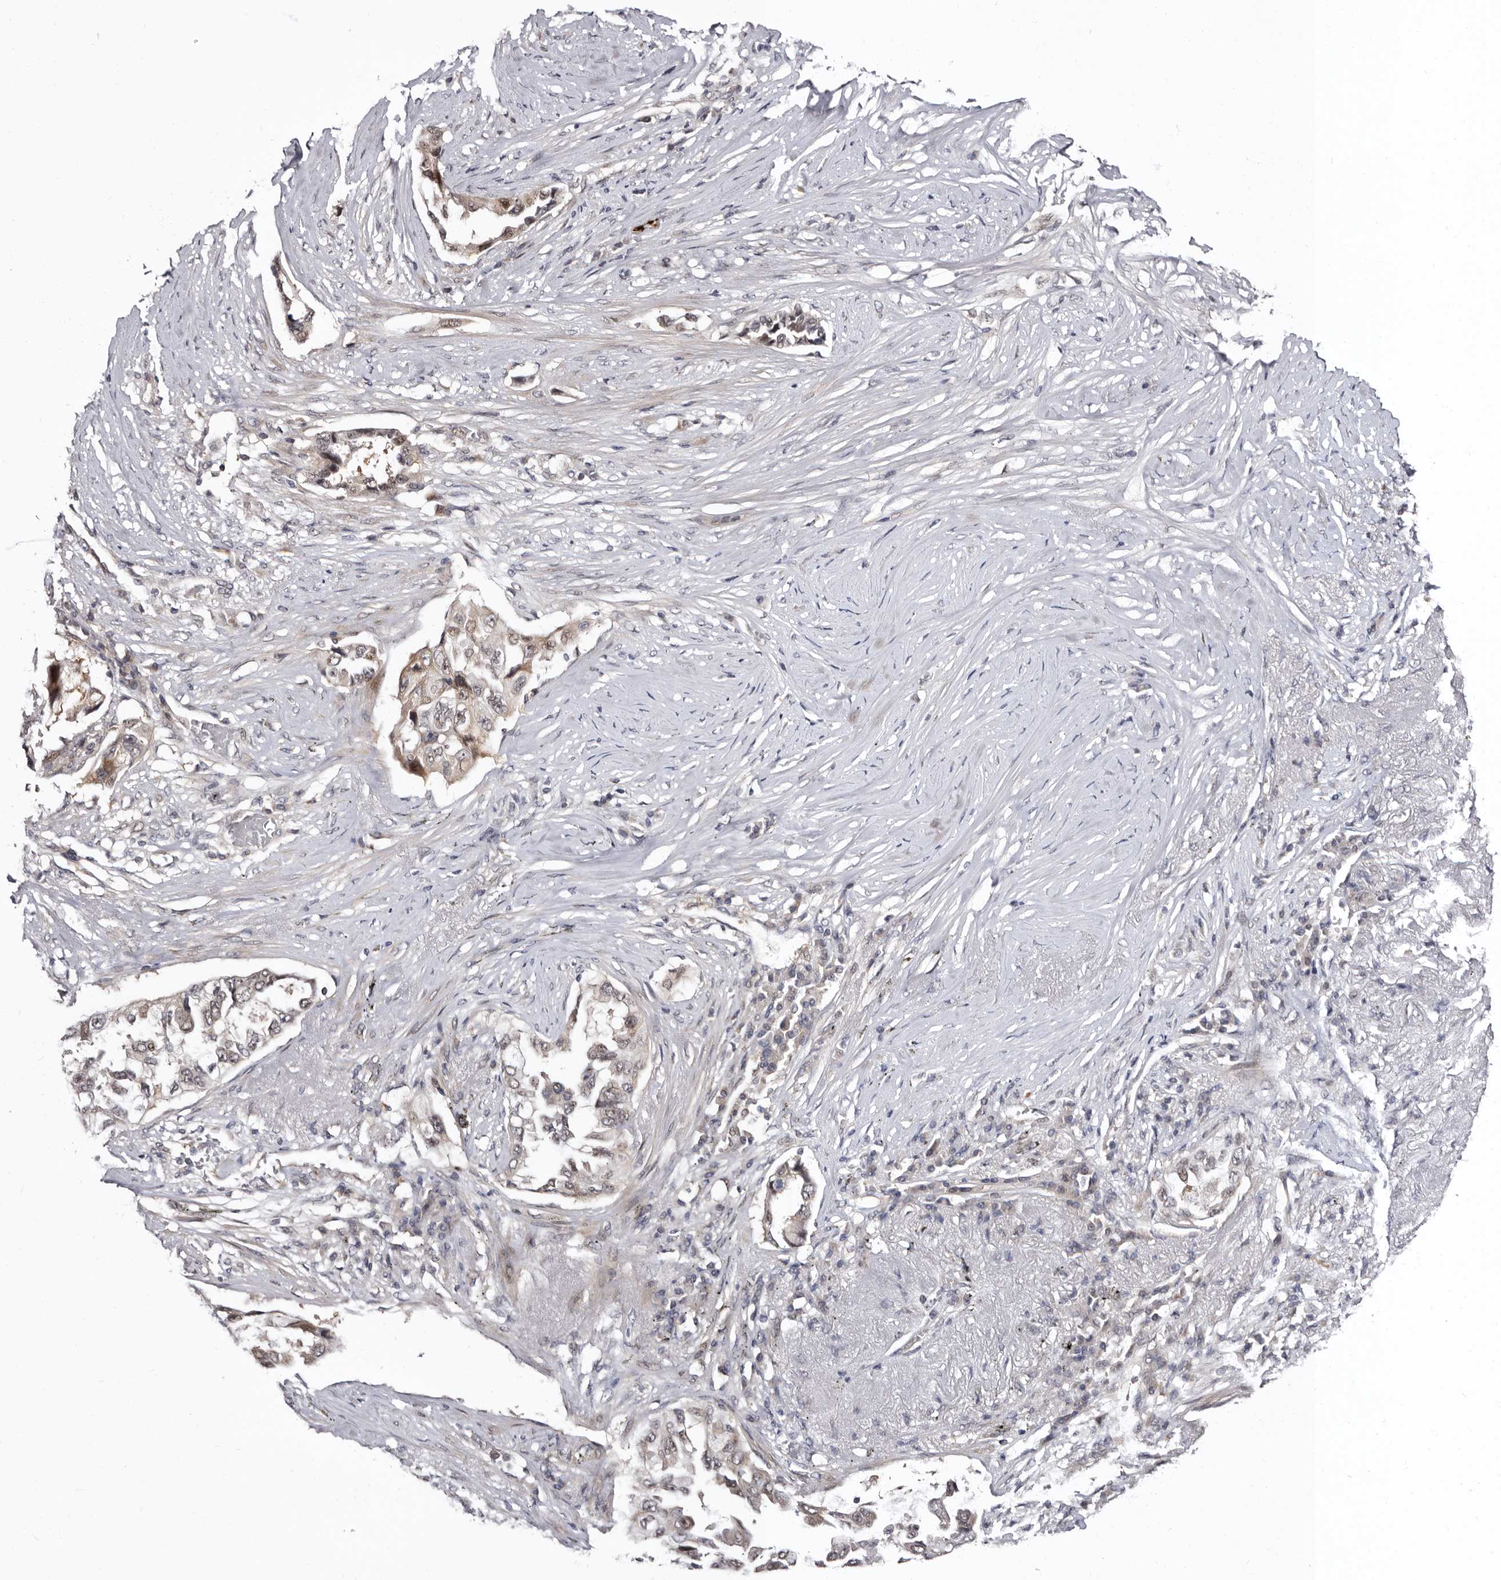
{"staining": {"intensity": "weak", "quantity": ">75%", "location": "cytoplasmic/membranous,nuclear"}, "tissue": "lung cancer", "cell_type": "Tumor cells", "image_type": "cancer", "snomed": [{"axis": "morphology", "description": "Adenocarcinoma, NOS"}, {"axis": "topography", "description": "Lung"}], "caption": "Immunohistochemistry (IHC) of human lung cancer displays low levels of weak cytoplasmic/membranous and nuclear positivity in about >75% of tumor cells. The staining was performed using DAB, with brown indicating positive protein expression. Nuclei are stained blue with hematoxylin.", "gene": "PHF20L1", "patient": {"sex": "female", "age": 51}}